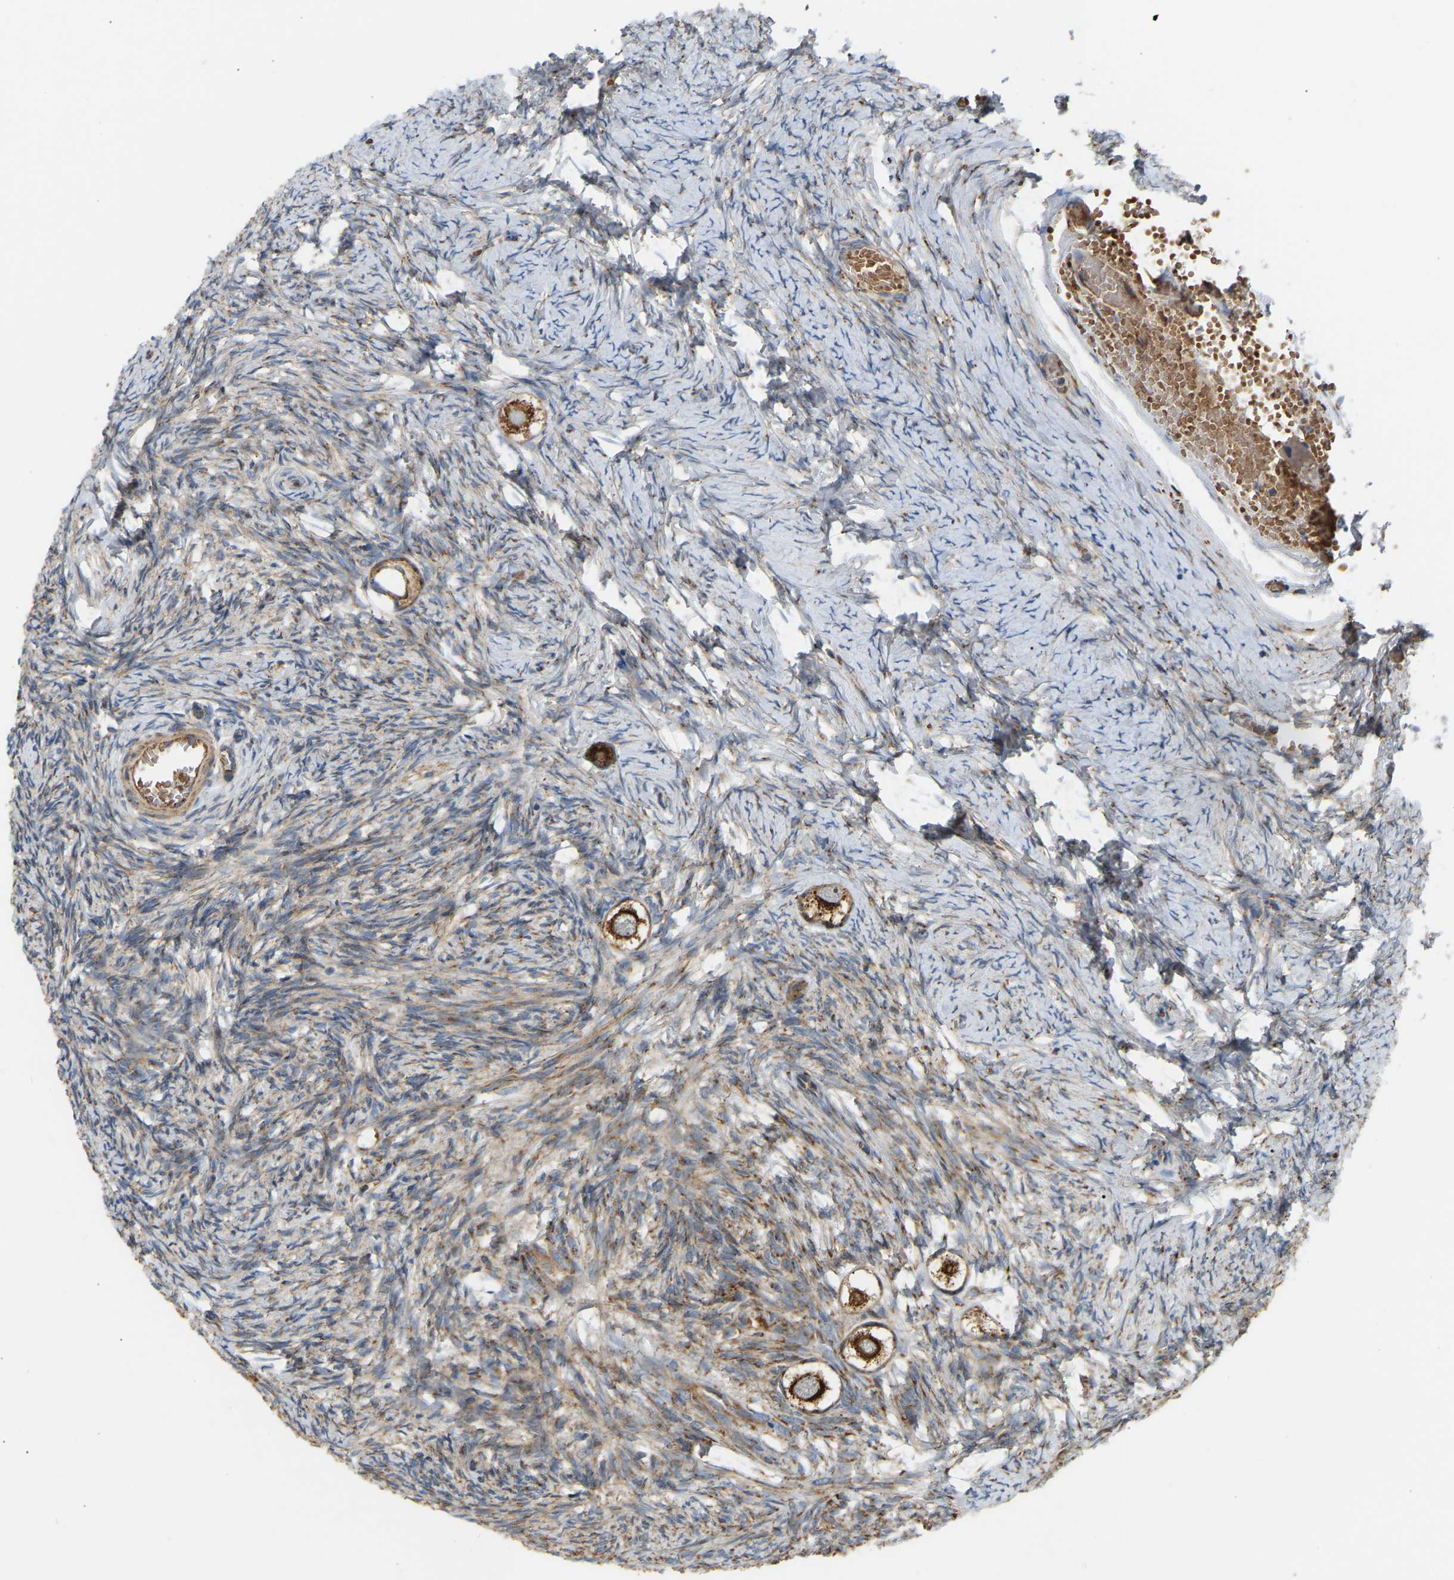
{"staining": {"intensity": "strong", "quantity": ">75%", "location": "cytoplasmic/membranous"}, "tissue": "ovary", "cell_type": "Follicle cells", "image_type": "normal", "snomed": [{"axis": "morphology", "description": "Normal tissue, NOS"}, {"axis": "topography", "description": "Ovary"}], "caption": "The histopathology image reveals staining of normal ovary, revealing strong cytoplasmic/membranous protein expression (brown color) within follicle cells.", "gene": "YIPF2", "patient": {"sex": "female", "age": 27}}